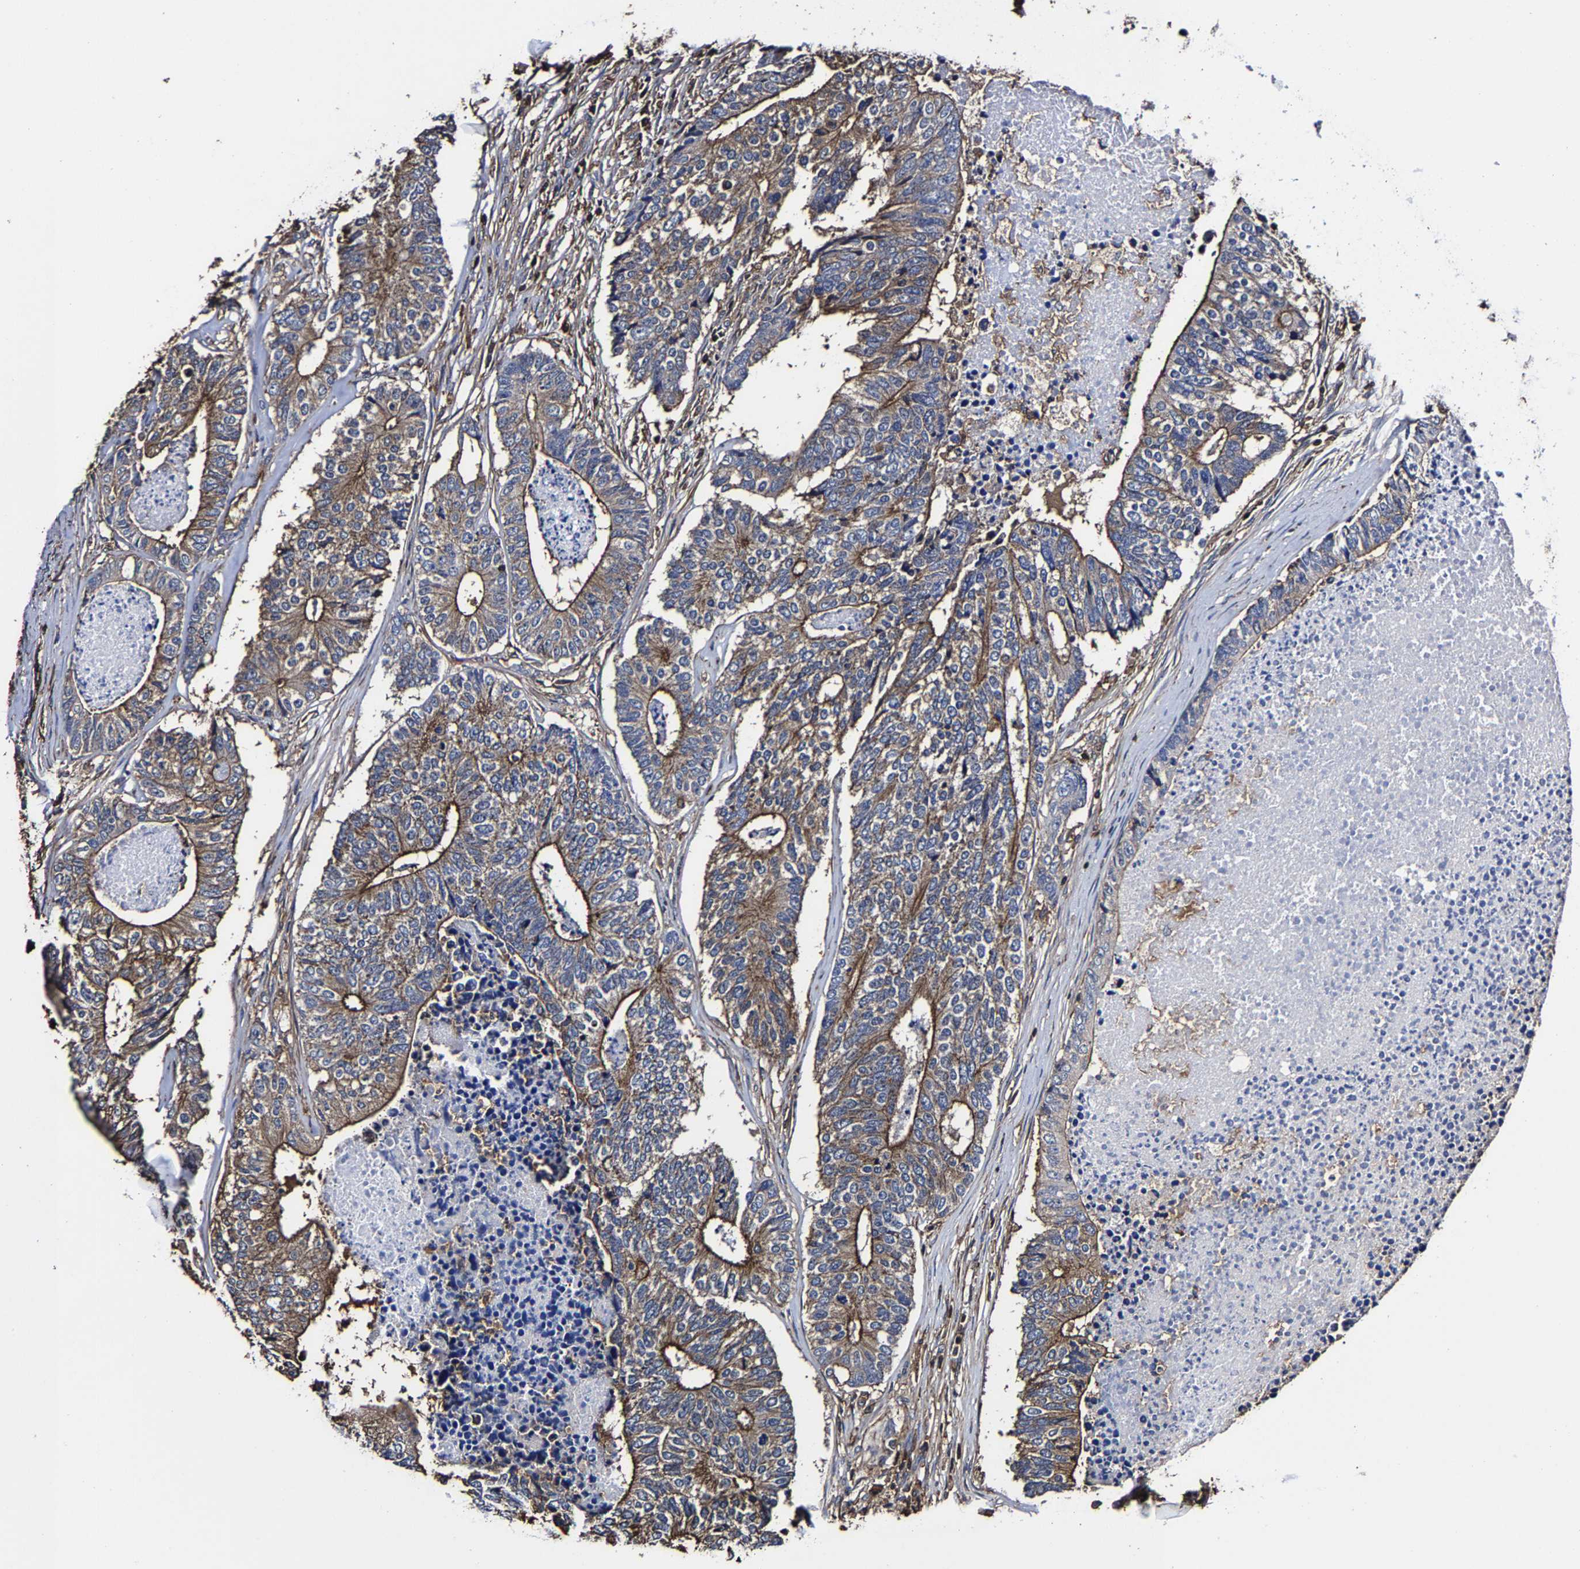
{"staining": {"intensity": "moderate", "quantity": ">75%", "location": "cytoplasmic/membranous"}, "tissue": "colorectal cancer", "cell_type": "Tumor cells", "image_type": "cancer", "snomed": [{"axis": "morphology", "description": "Adenocarcinoma, NOS"}, {"axis": "topography", "description": "Colon"}], "caption": "Moderate cytoplasmic/membranous protein expression is appreciated in approximately >75% of tumor cells in colorectal adenocarcinoma. Using DAB (brown) and hematoxylin (blue) stains, captured at high magnification using brightfield microscopy.", "gene": "SSH3", "patient": {"sex": "female", "age": 67}}